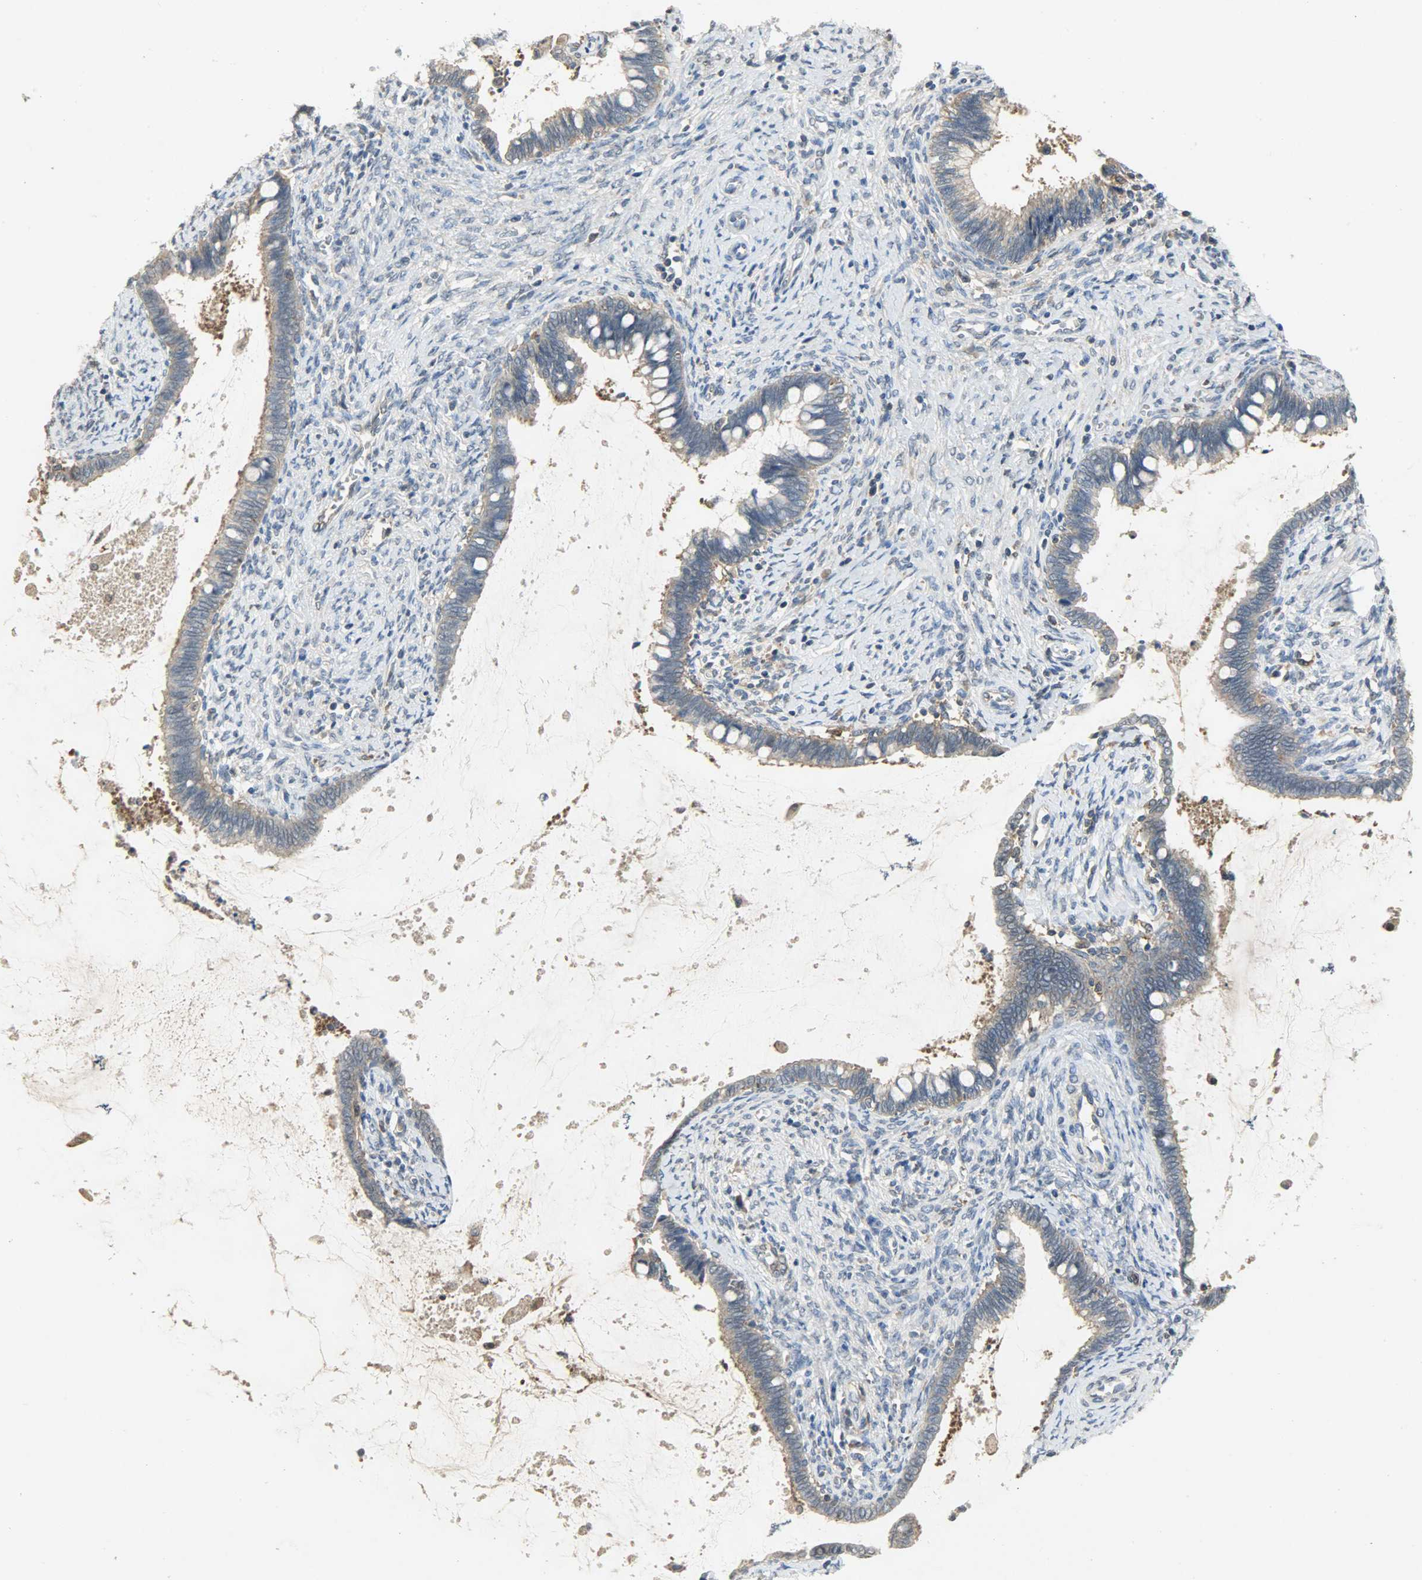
{"staining": {"intensity": "moderate", "quantity": ">75%", "location": "cytoplasmic/membranous"}, "tissue": "cervical cancer", "cell_type": "Tumor cells", "image_type": "cancer", "snomed": [{"axis": "morphology", "description": "Adenocarcinoma, NOS"}, {"axis": "topography", "description": "Cervix"}], "caption": "Cervical cancer stained with a protein marker reveals moderate staining in tumor cells.", "gene": "TRIM21", "patient": {"sex": "female", "age": 44}}